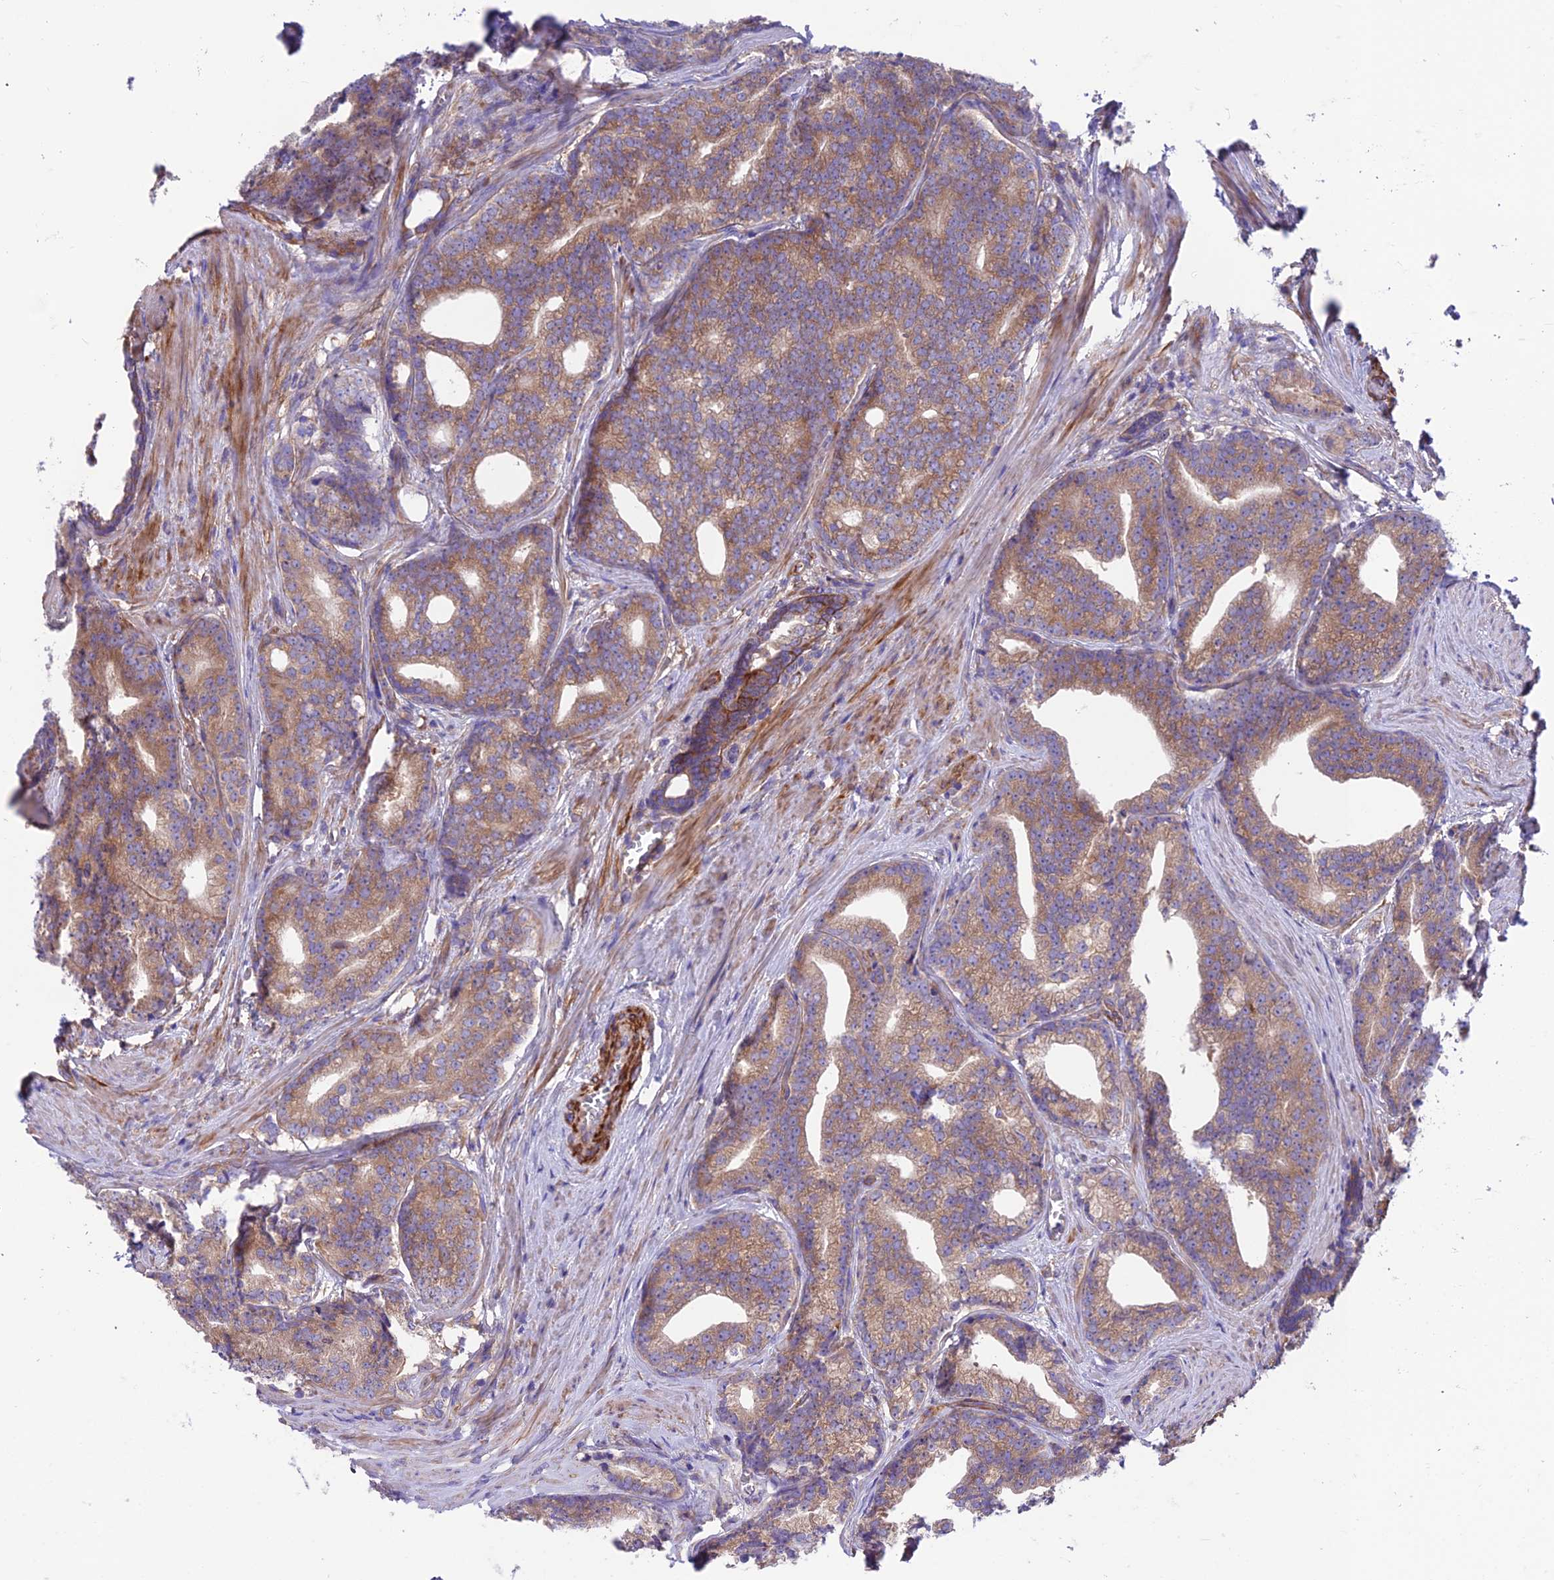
{"staining": {"intensity": "moderate", "quantity": ">75%", "location": "cytoplasmic/membranous"}, "tissue": "prostate cancer", "cell_type": "Tumor cells", "image_type": "cancer", "snomed": [{"axis": "morphology", "description": "Adenocarcinoma, Low grade"}, {"axis": "topography", "description": "Prostate"}], "caption": "Human low-grade adenocarcinoma (prostate) stained for a protein (brown) shows moderate cytoplasmic/membranous positive positivity in about >75% of tumor cells.", "gene": "VPS16", "patient": {"sex": "male", "age": 71}}